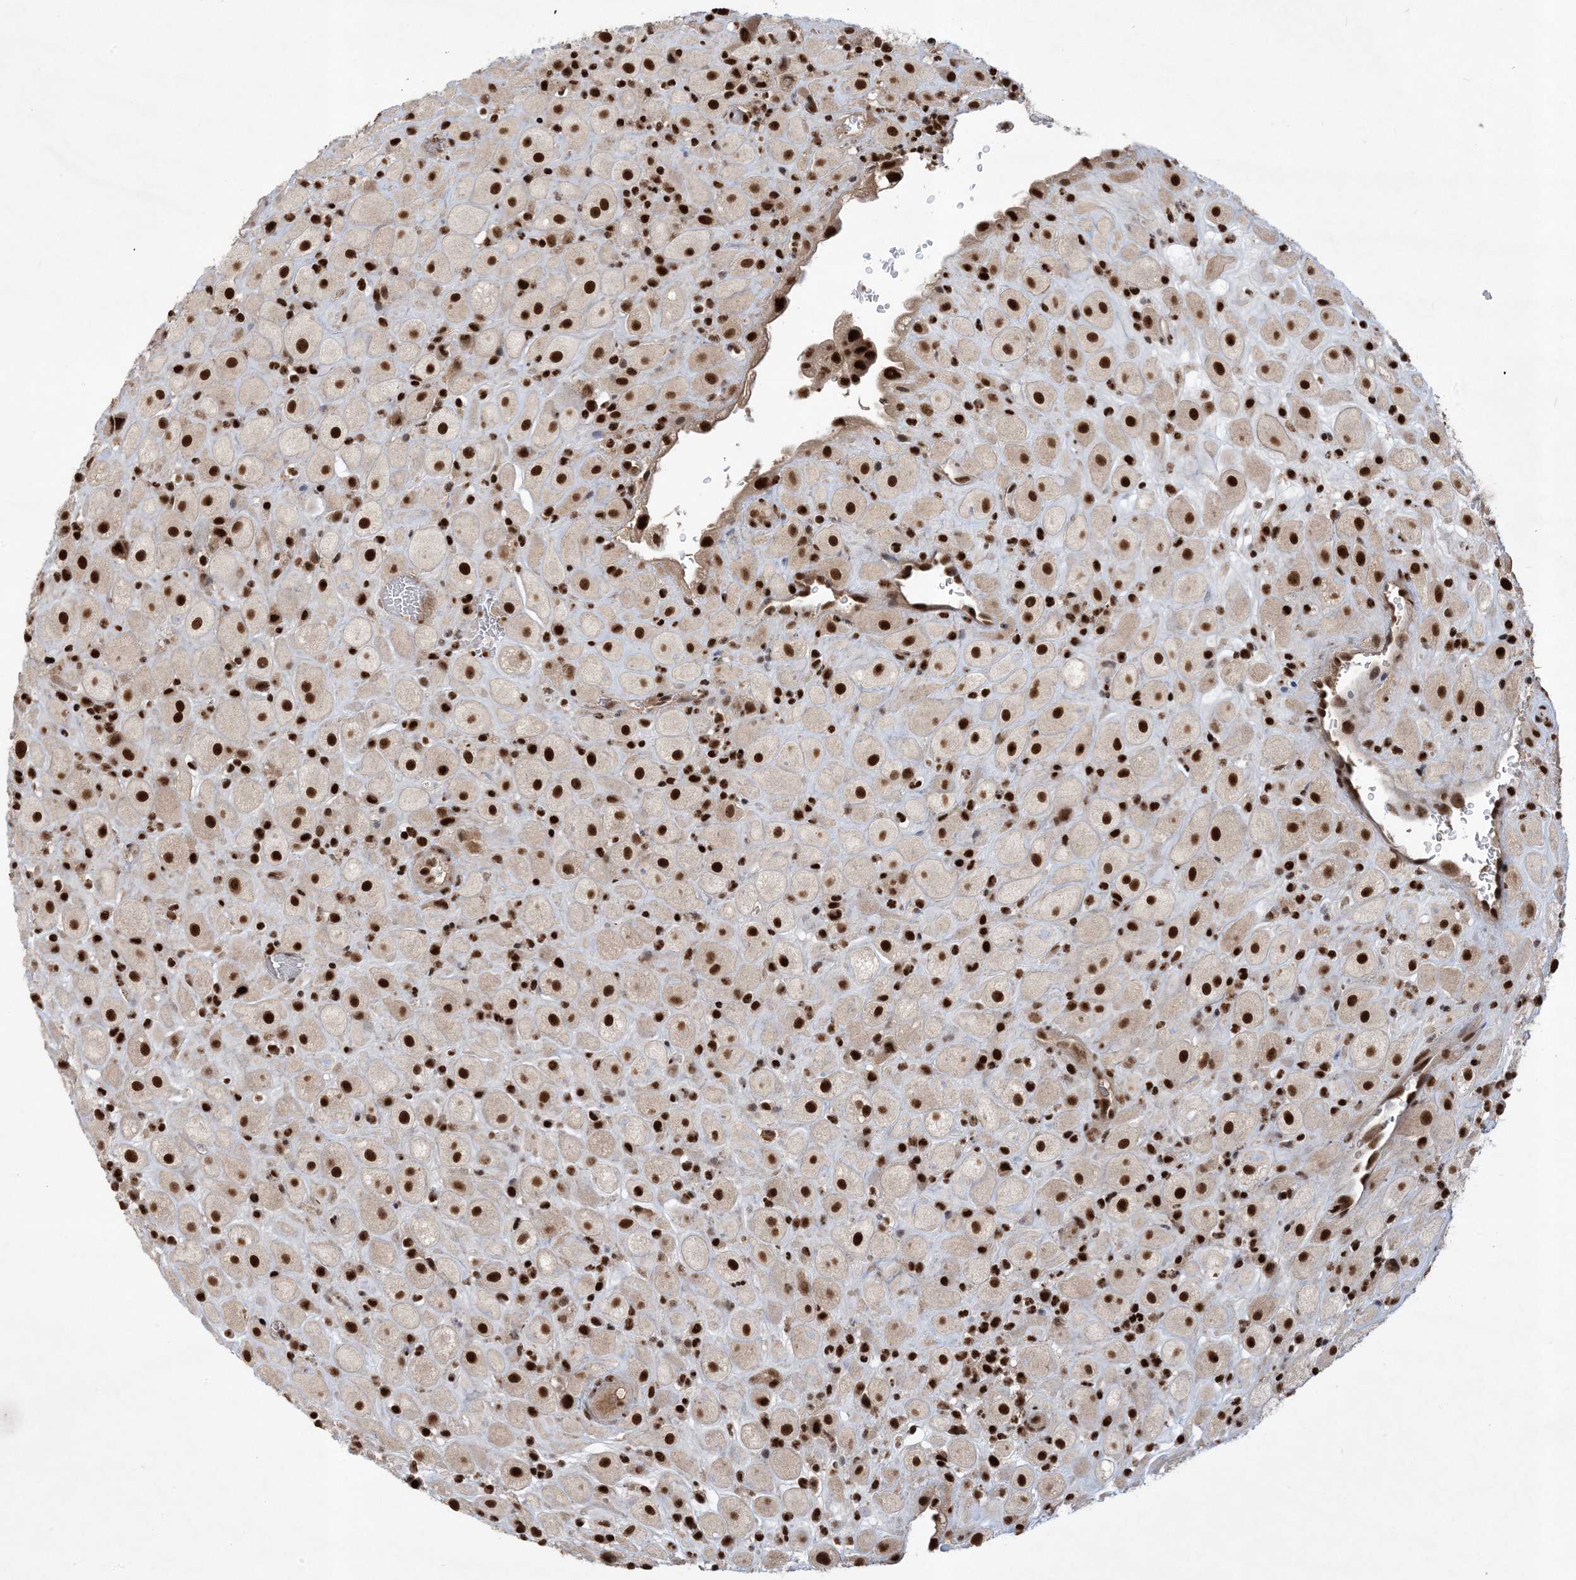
{"staining": {"intensity": "strong", "quantity": ">75%", "location": "nuclear"}, "tissue": "placenta", "cell_type": "Decidual cells", "image_type": "normal", "snomed": [{"axis": "morphology", "description": "Normal tissue, NOS"}, {"axis": "topography", "description": "Placenta"}], "caption": "Immunohistochemical staining of normal placenta displays high levels of strong nuclear positivity in about >75% of decidual cells.", "gene": "PPIL2", "patient": {"sex": "female", "age": 35}}